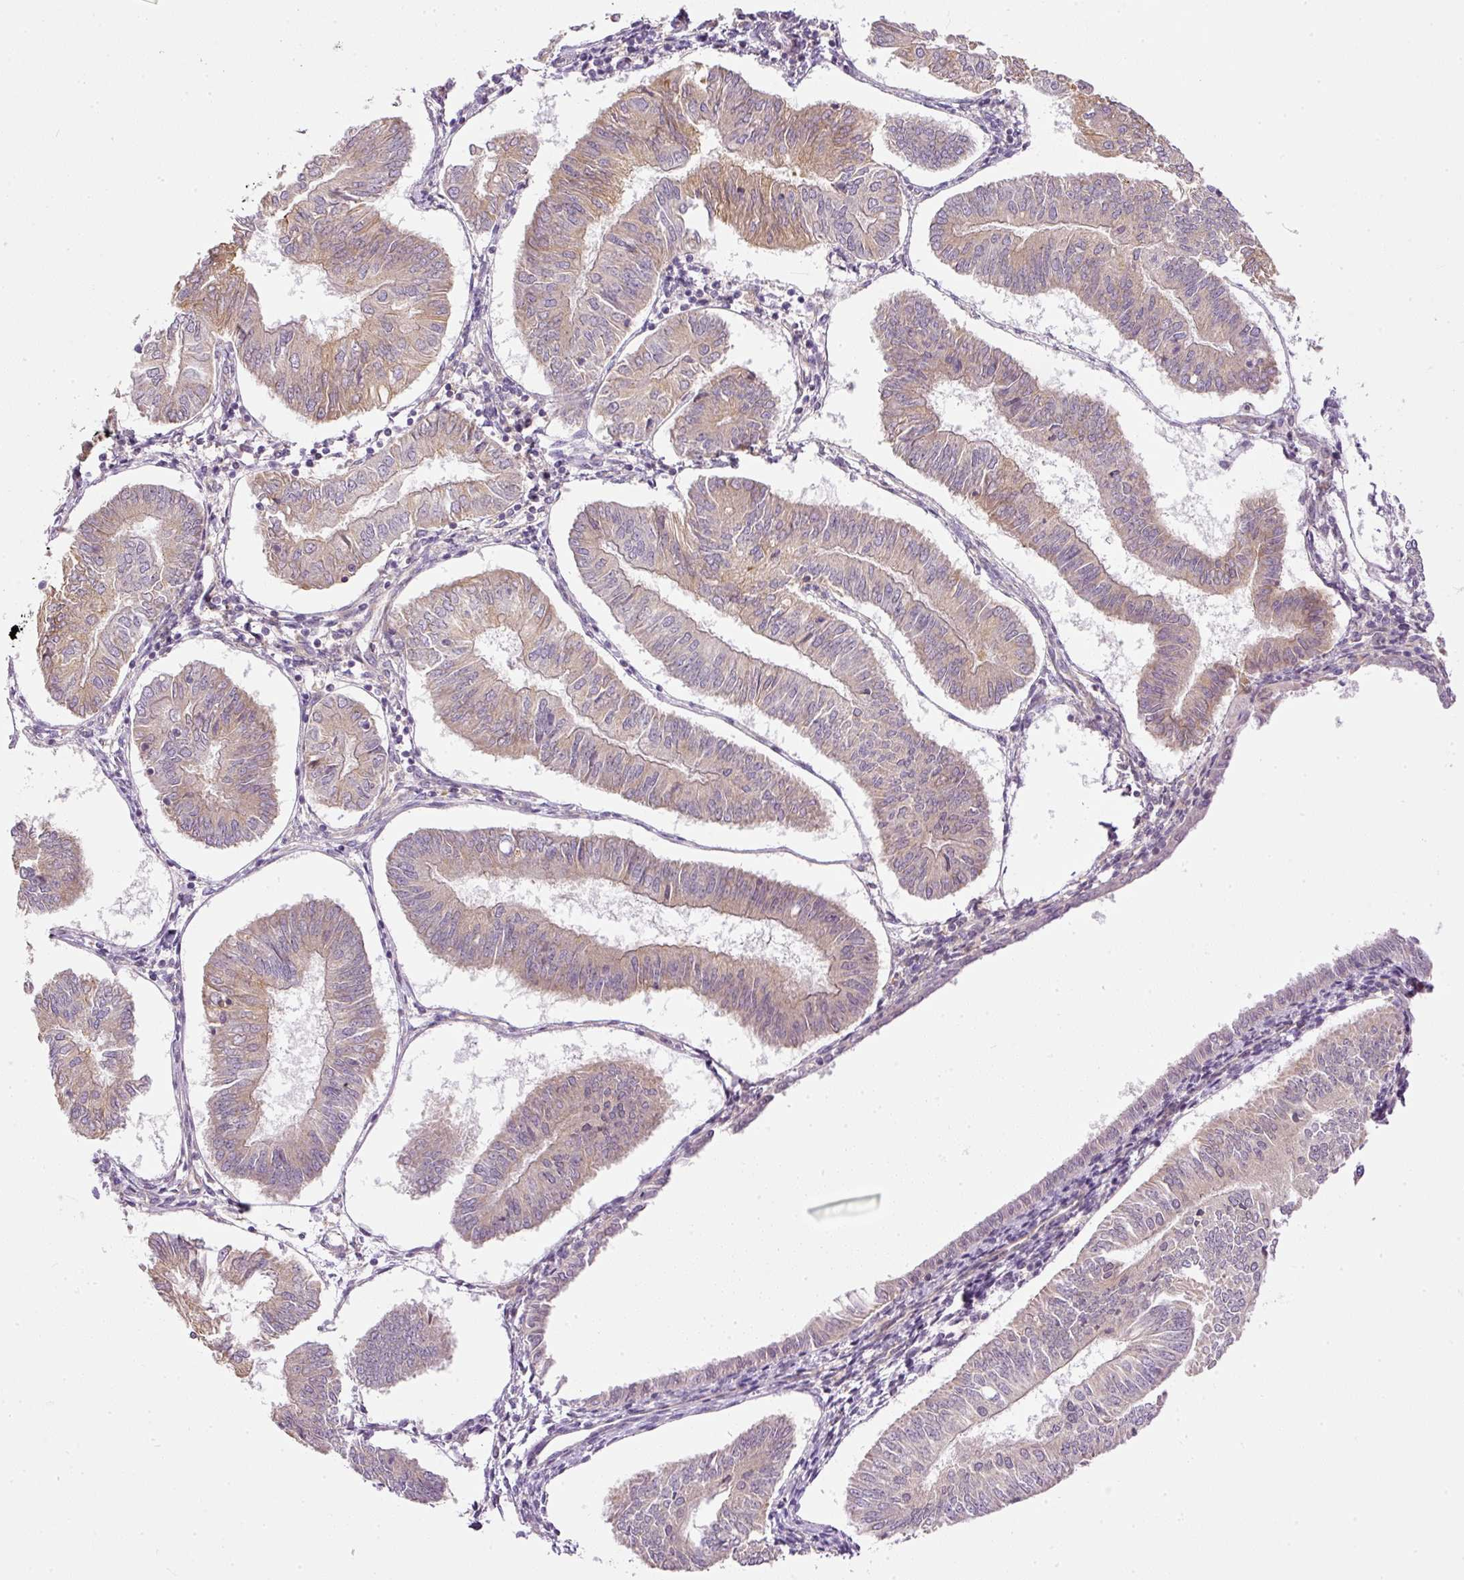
{"staining": {"intensity": "weak", "quantity": "25%-75%", "location": "cytoplasmic/membranous"}, "tissue": "endometrial cancer", "cell_type": "Tumor cells", "image_type": "cancer", "snomed": [{"axis": "morphology", "description": "Adenocarcinoma, NOS"}, {"axis": "topography", "description": "Endometrium"}], "caption": "Endometrial adenocarcinoma was stained to show a protein in brown. There is low levels of weak cytoplasmic/membranous expression in about 25%-75% of tumor cells.", "gene": "TBC1D2B", "patient": {"sex": "female", "age": 58}}